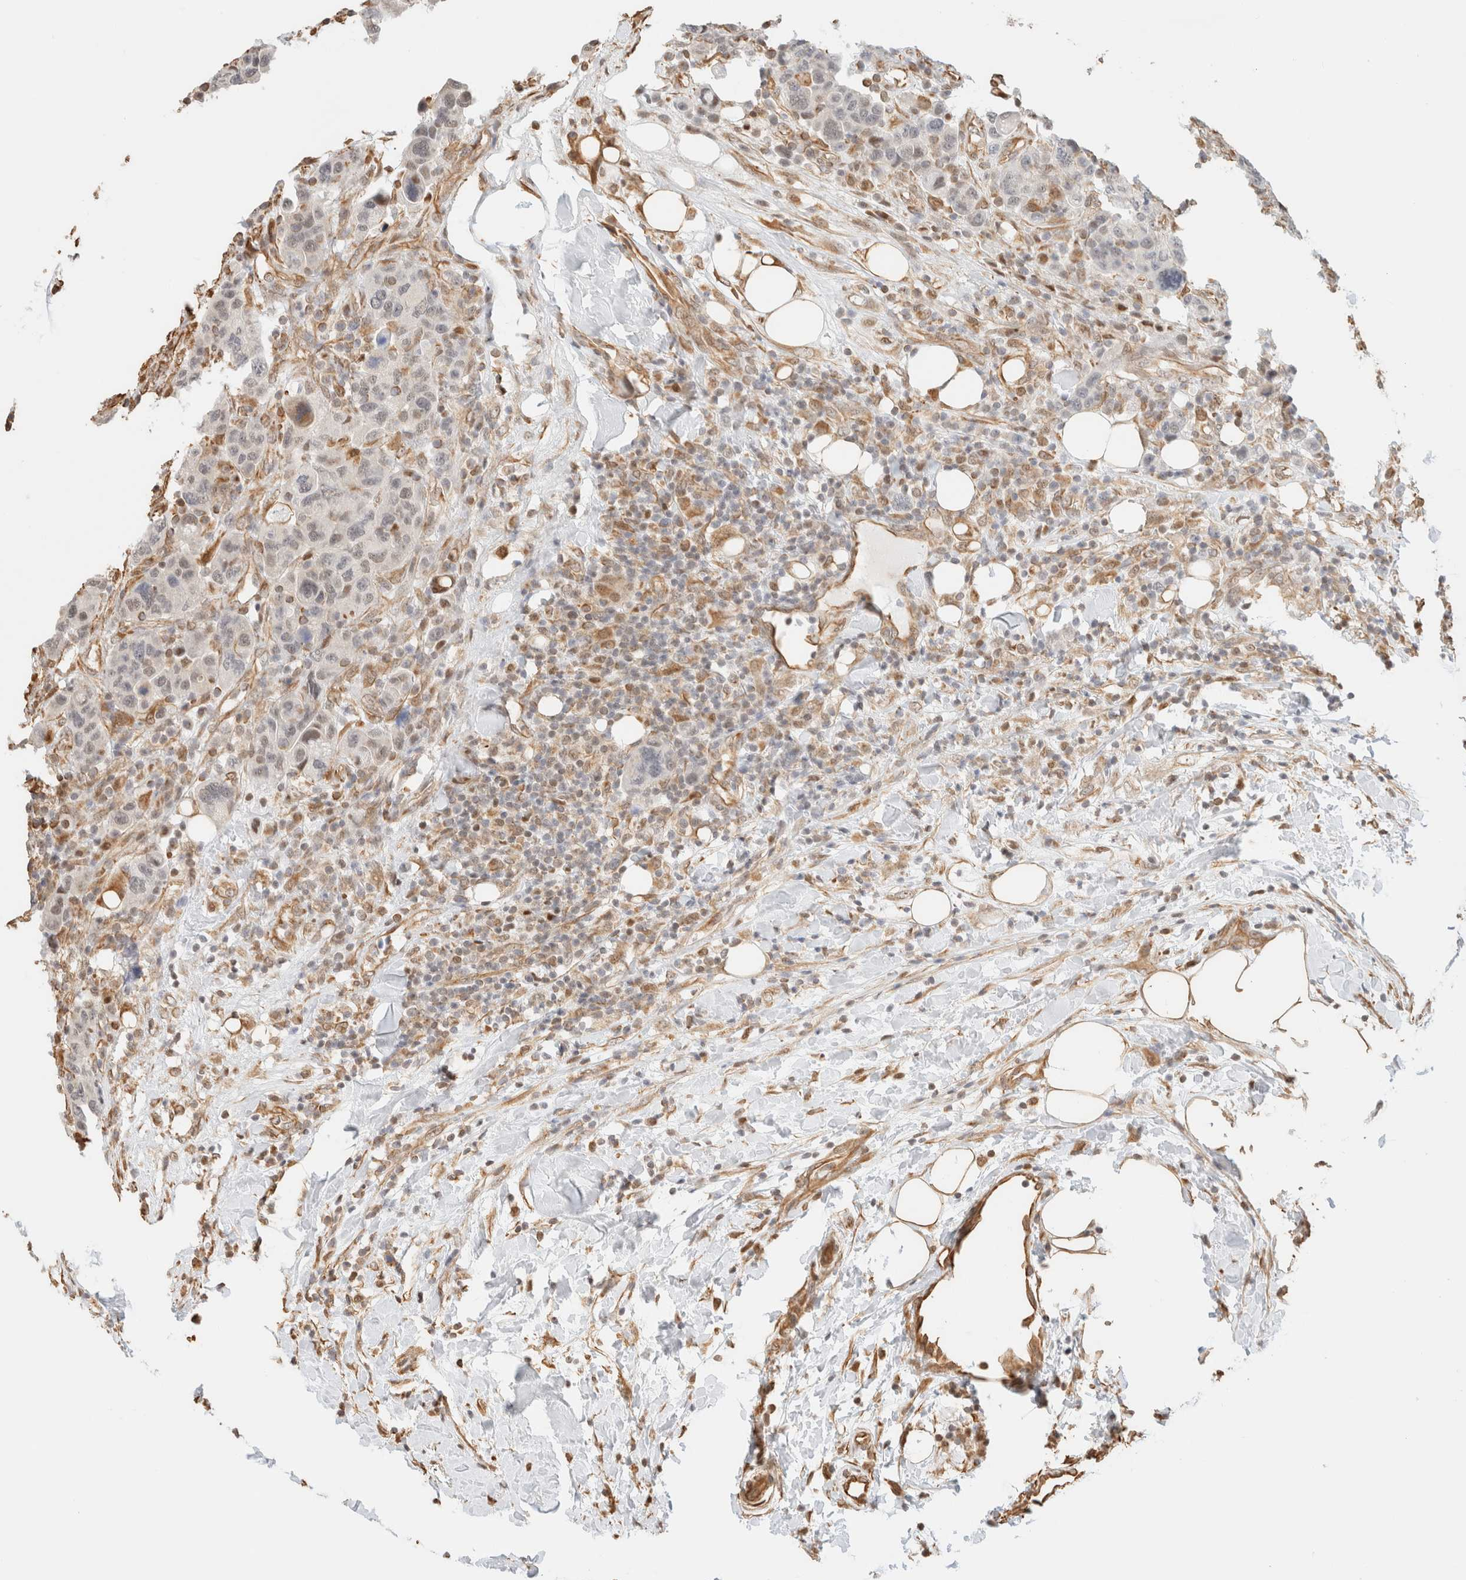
{"staining": {"intensity": "weak", "quantity": "<25%", "location": "nuclear"}, "tissue": "breast cancer", "cell_type": "Tumor cells", "image_type": "cancer", "snomed": [{"axis": "morphology", "description": "Duct carcinoma"}, {"axis": "topography", "description": "Breast"}], "caption": "Tumor cells show no significant positivity in breast cancer (invasive ductal carcinoma).", "gene": "ARID5A", "patient": {"sex": "female", "age": 37}}